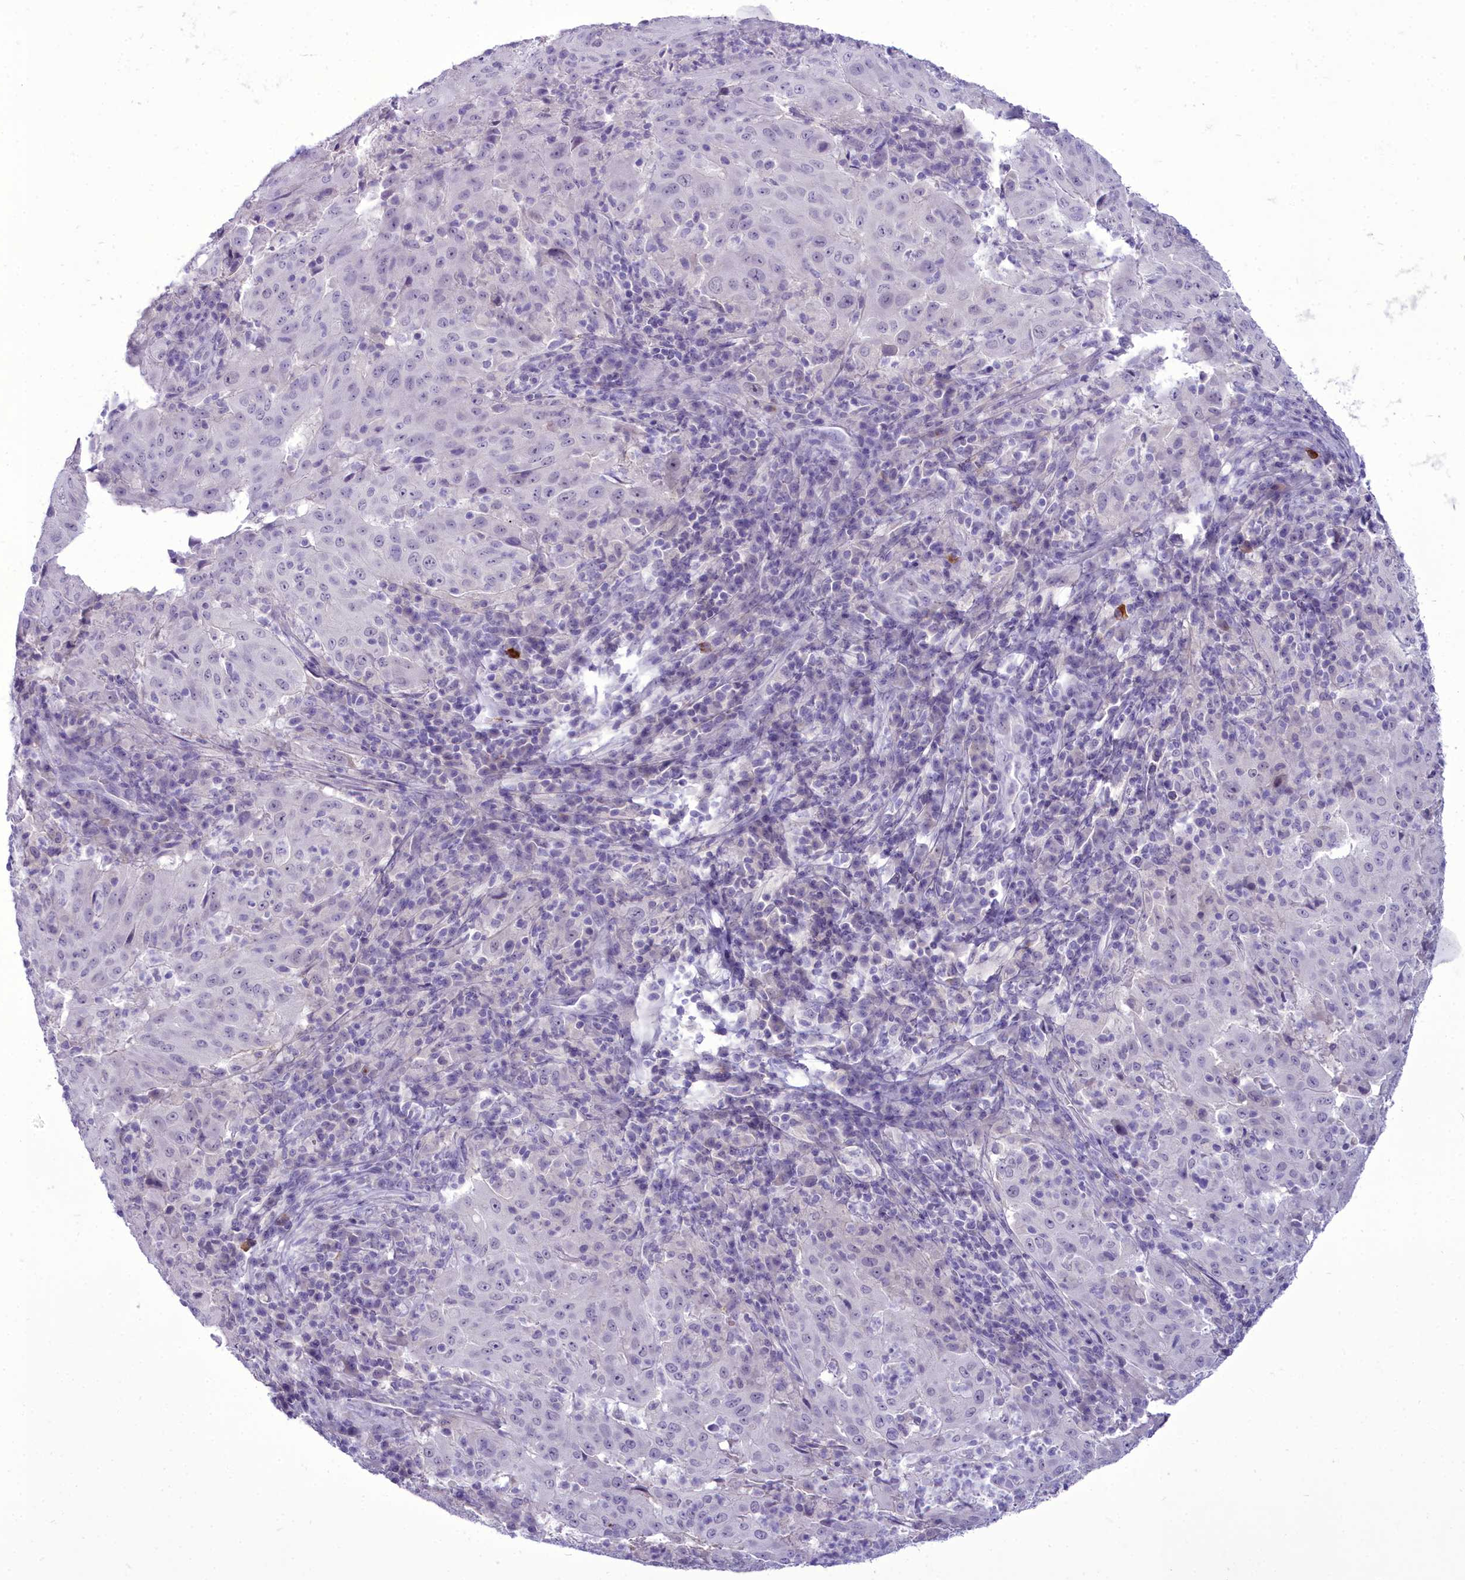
{"staining": {"intensity": "negative", "quantity": "none", "location": "none"}, "tissue": "pancreatic cancer", "cell_type": "Tumor cells", "image_type": "cancer", "snomed": [{"axis": "morphology", "description": "Adenocarcinoma, NOS"}, {"axis": "topography", "description": "Pancreas"}], "caption": "This is a histopathology image of IHC staining of pancreatic adenocarcinoma, which shows no staining in tumor cells.", "gene": "OSTN", "patient": {"sex": "male", "age": 63}}